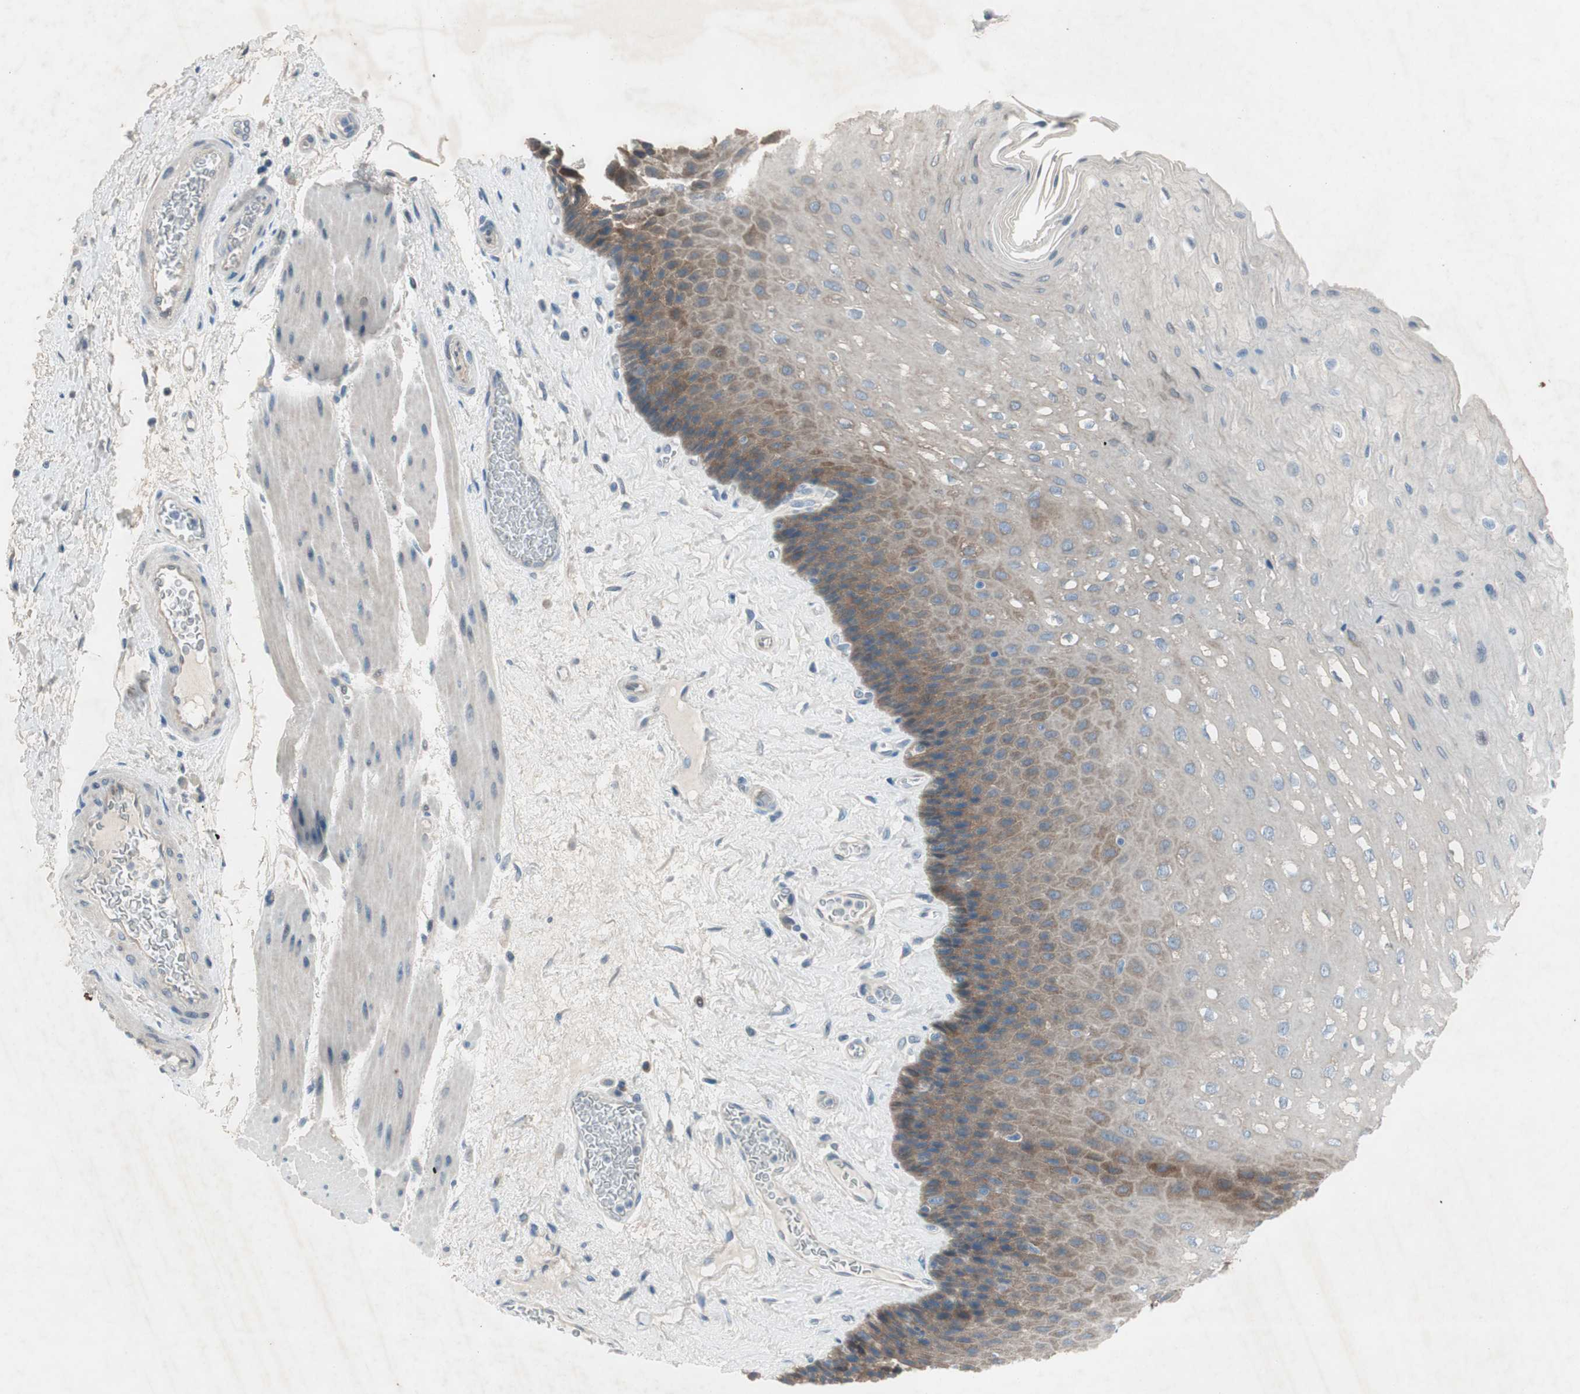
{"staining": {"intensity": "moderate", "quantity": "25%-75%", "location": "cytoplasmic/membranous"}, "tissue": "esophagus", "cell_type": "Squamous epithelial cells", "image_type": "normal", "snomed": [{"axis": "morphology", "description": "Normal tissue, NOS"}, {"axis": "topography", "description": "Esophagus"}], "caption": "Moderate cytoplasmic/membranous expression for a protein is seen in about 25%-75% of squamous epithelial cells of normal esophagus using immunohistochemistry.", "gene": "PRRG4", "patient": {"sex": "female", "age": 72}}